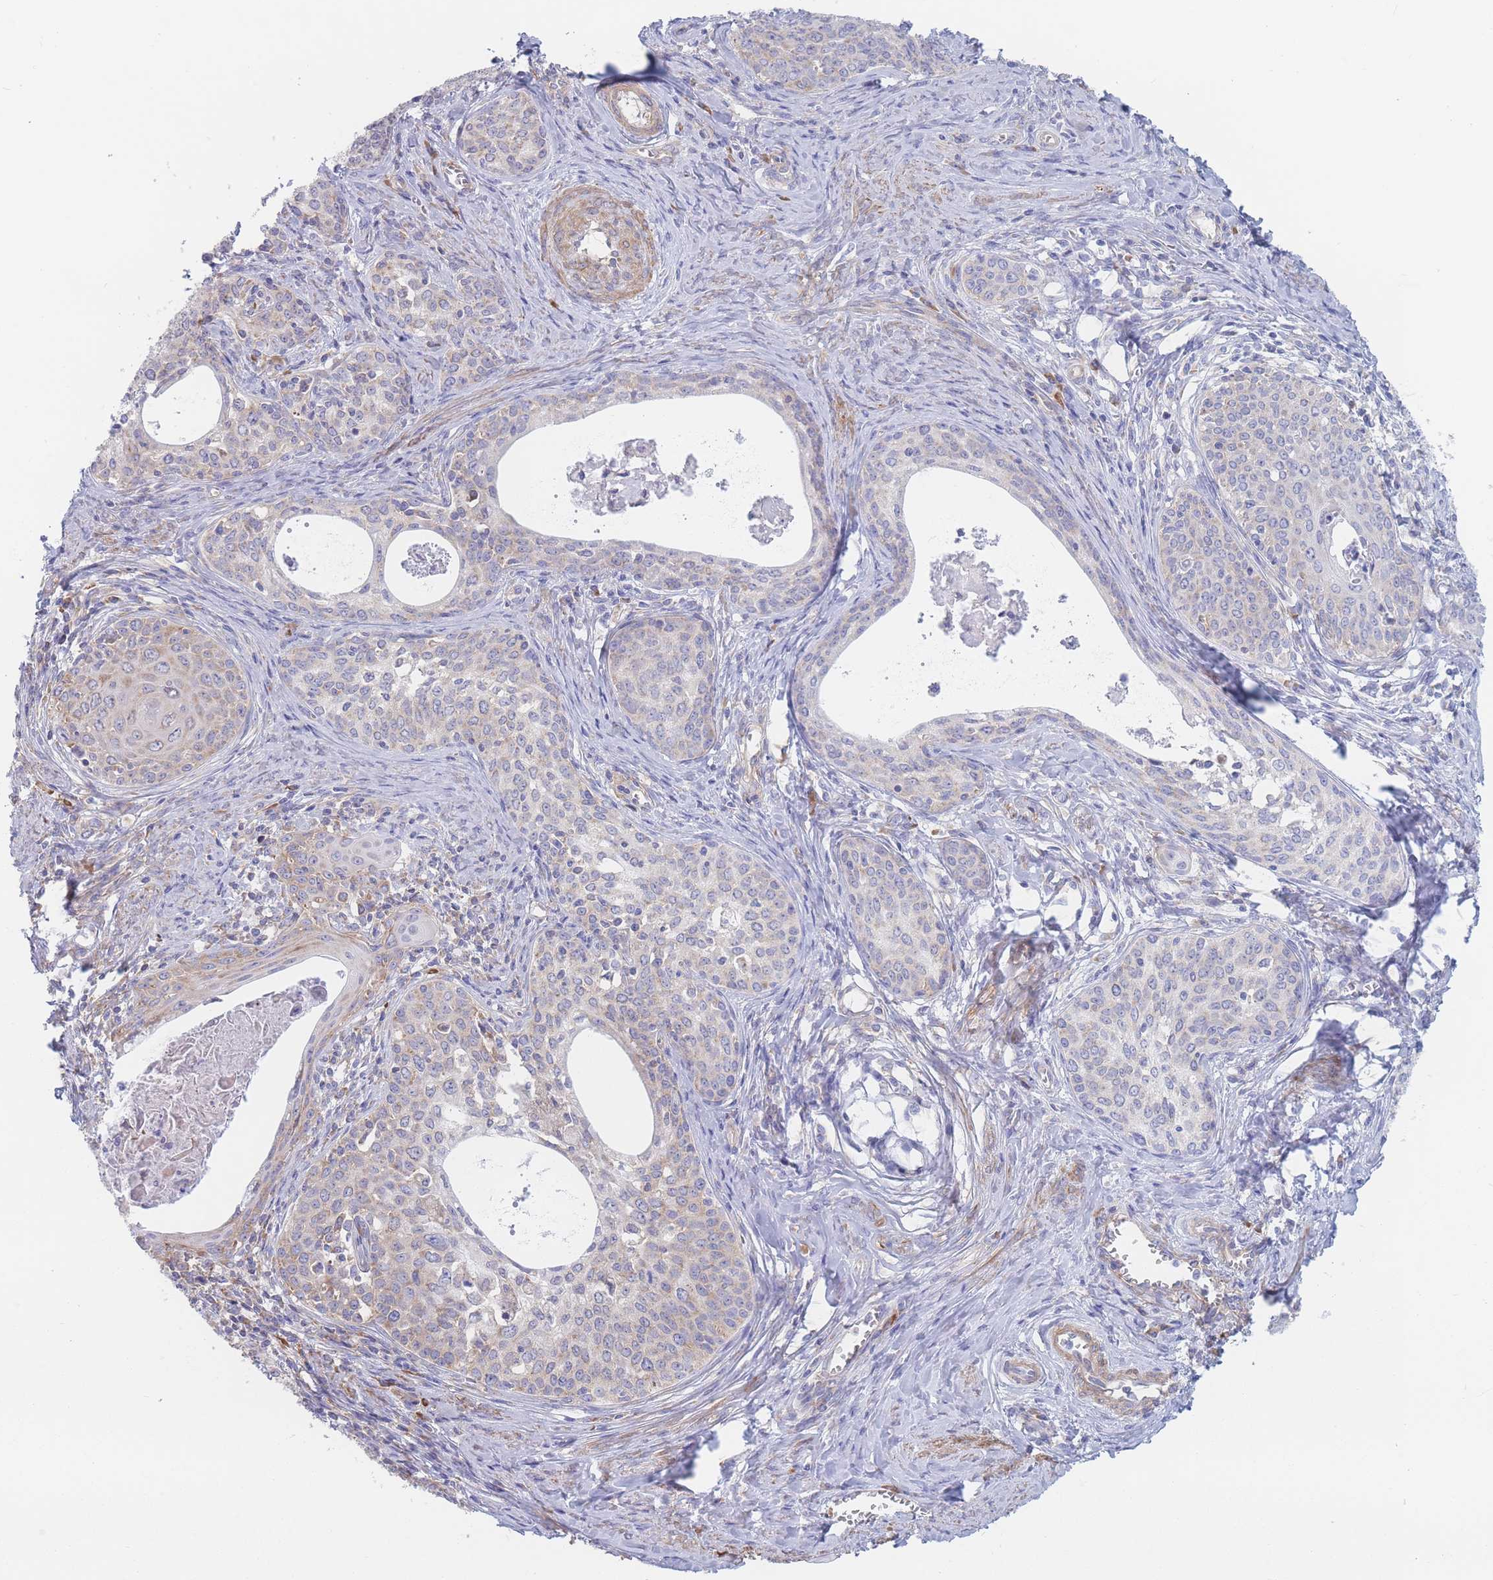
{"staining": {"intensity": "weak", "quantity": "<25%", "location": "cytoplasmic/membranous"}, "tissue": "cervical cancer", "cell_type": "Tumor cells", "image_type": "cancer", "snomed": [{"axis": "morphology", "description": "Squamous cell carcinoma, NOS"}, {"axis": "morphology", "description": "Adenocarcinoma, NOS"}, {"axis": "topography", "description": "Cervix"}], "caption": "The photomicrograph reveals no significant staining in tumor cells of cervical cancer.", "gene": "RPL8", "patient": {"sex": "female", "age": 52}}